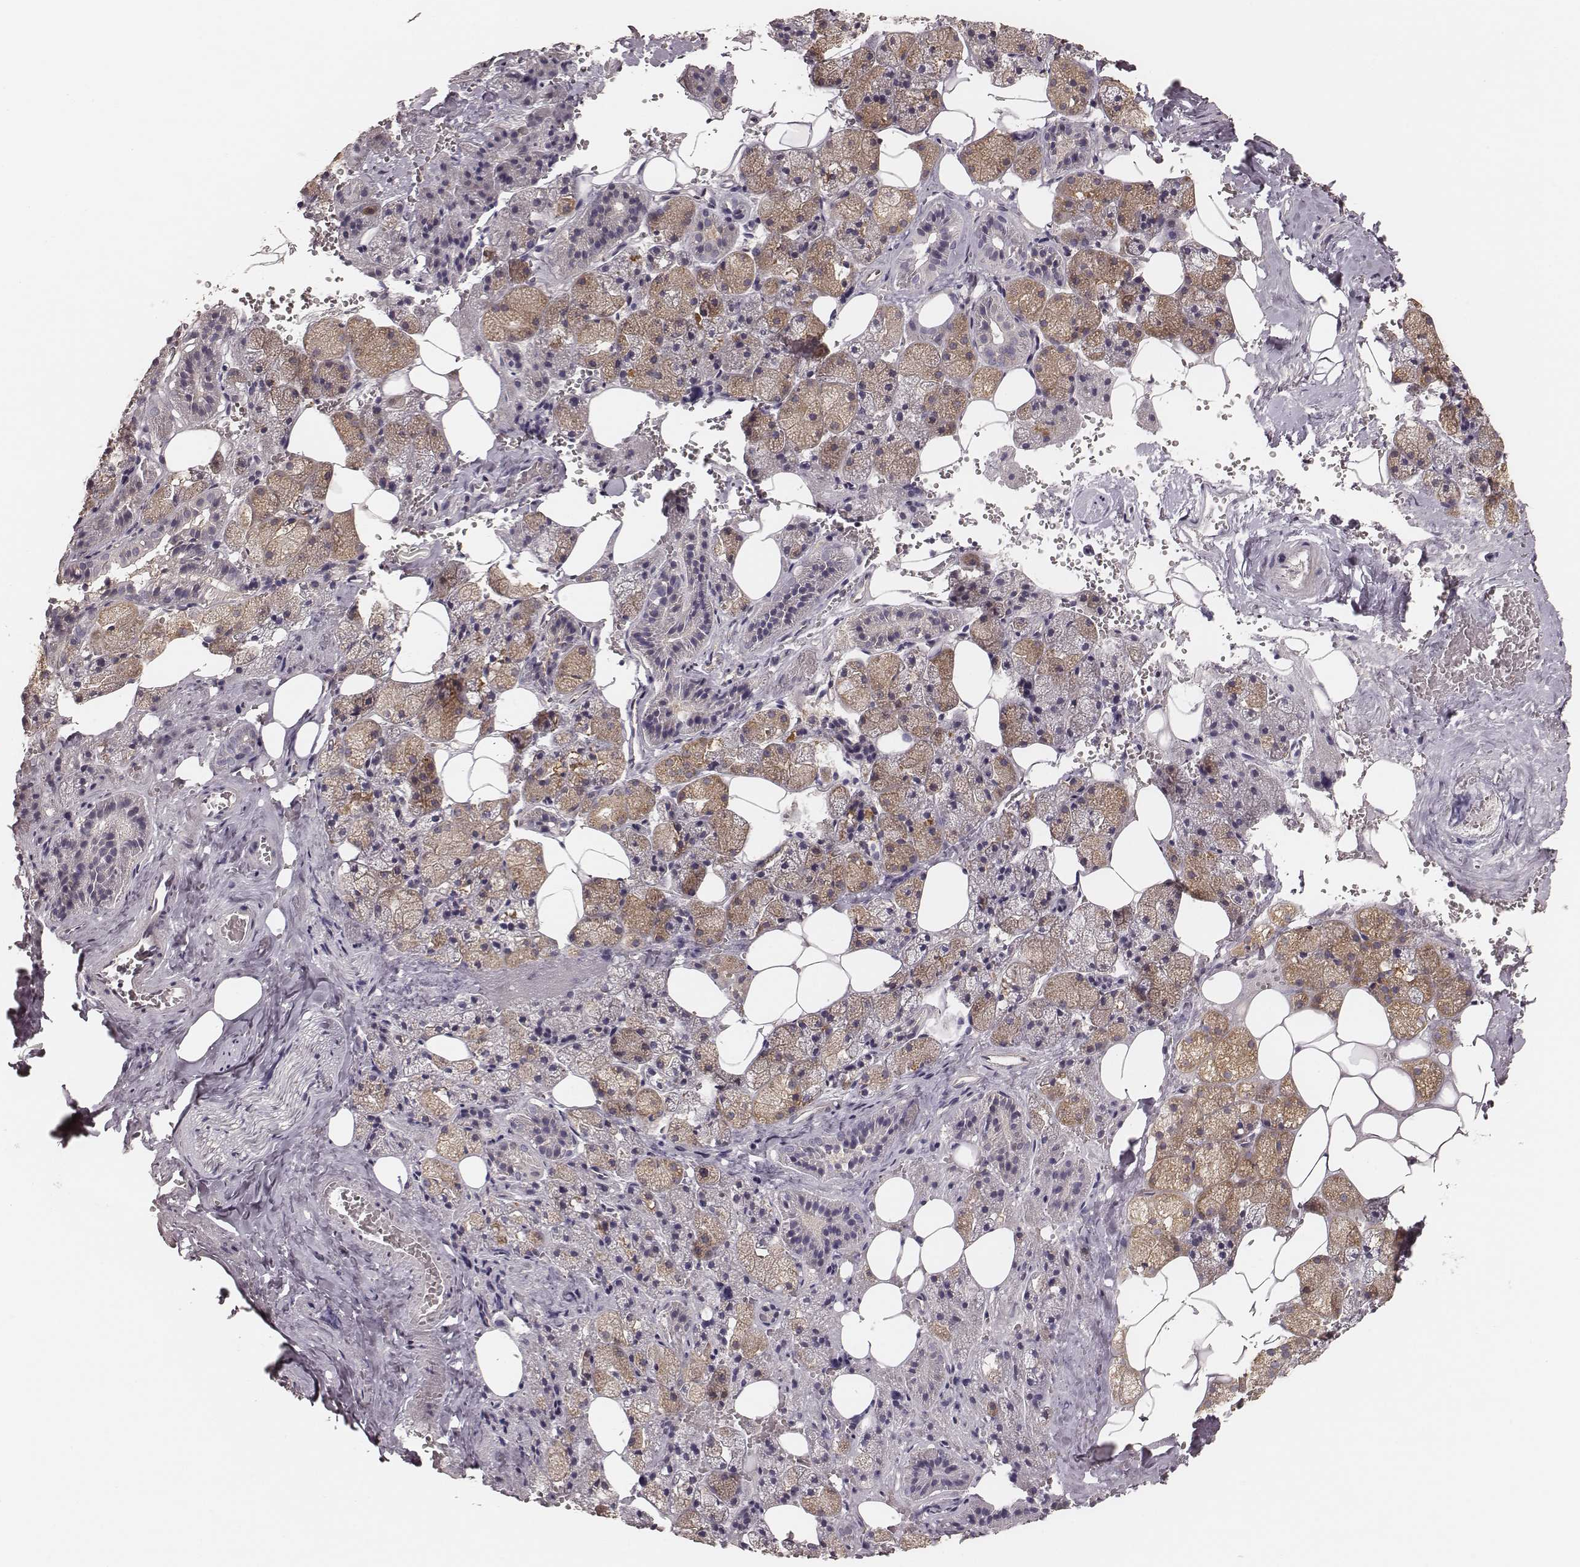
{"staining": {"intensity": "moderate", "quantity": "25%-75%", "location": "cytoplasmic/membranous"}, "tissue": "salivary gland", "cell_type": "Glandular cells", "image_type": "normal", "snomed": [{"axis": "morphology", "description": "Normal tissue, NOS"}, {"axis": "topography", "description": "Salivary gland"}], "caption": "A high-resolution histopathology image shows immunohistochemistry staining of benign salivary gland, which shows moderate cytoplasmic/membranous staining in approximately 25%-75% of glandular cells.", "gene": "CARS1", "patient": {"sex": "male", "age": 38}}